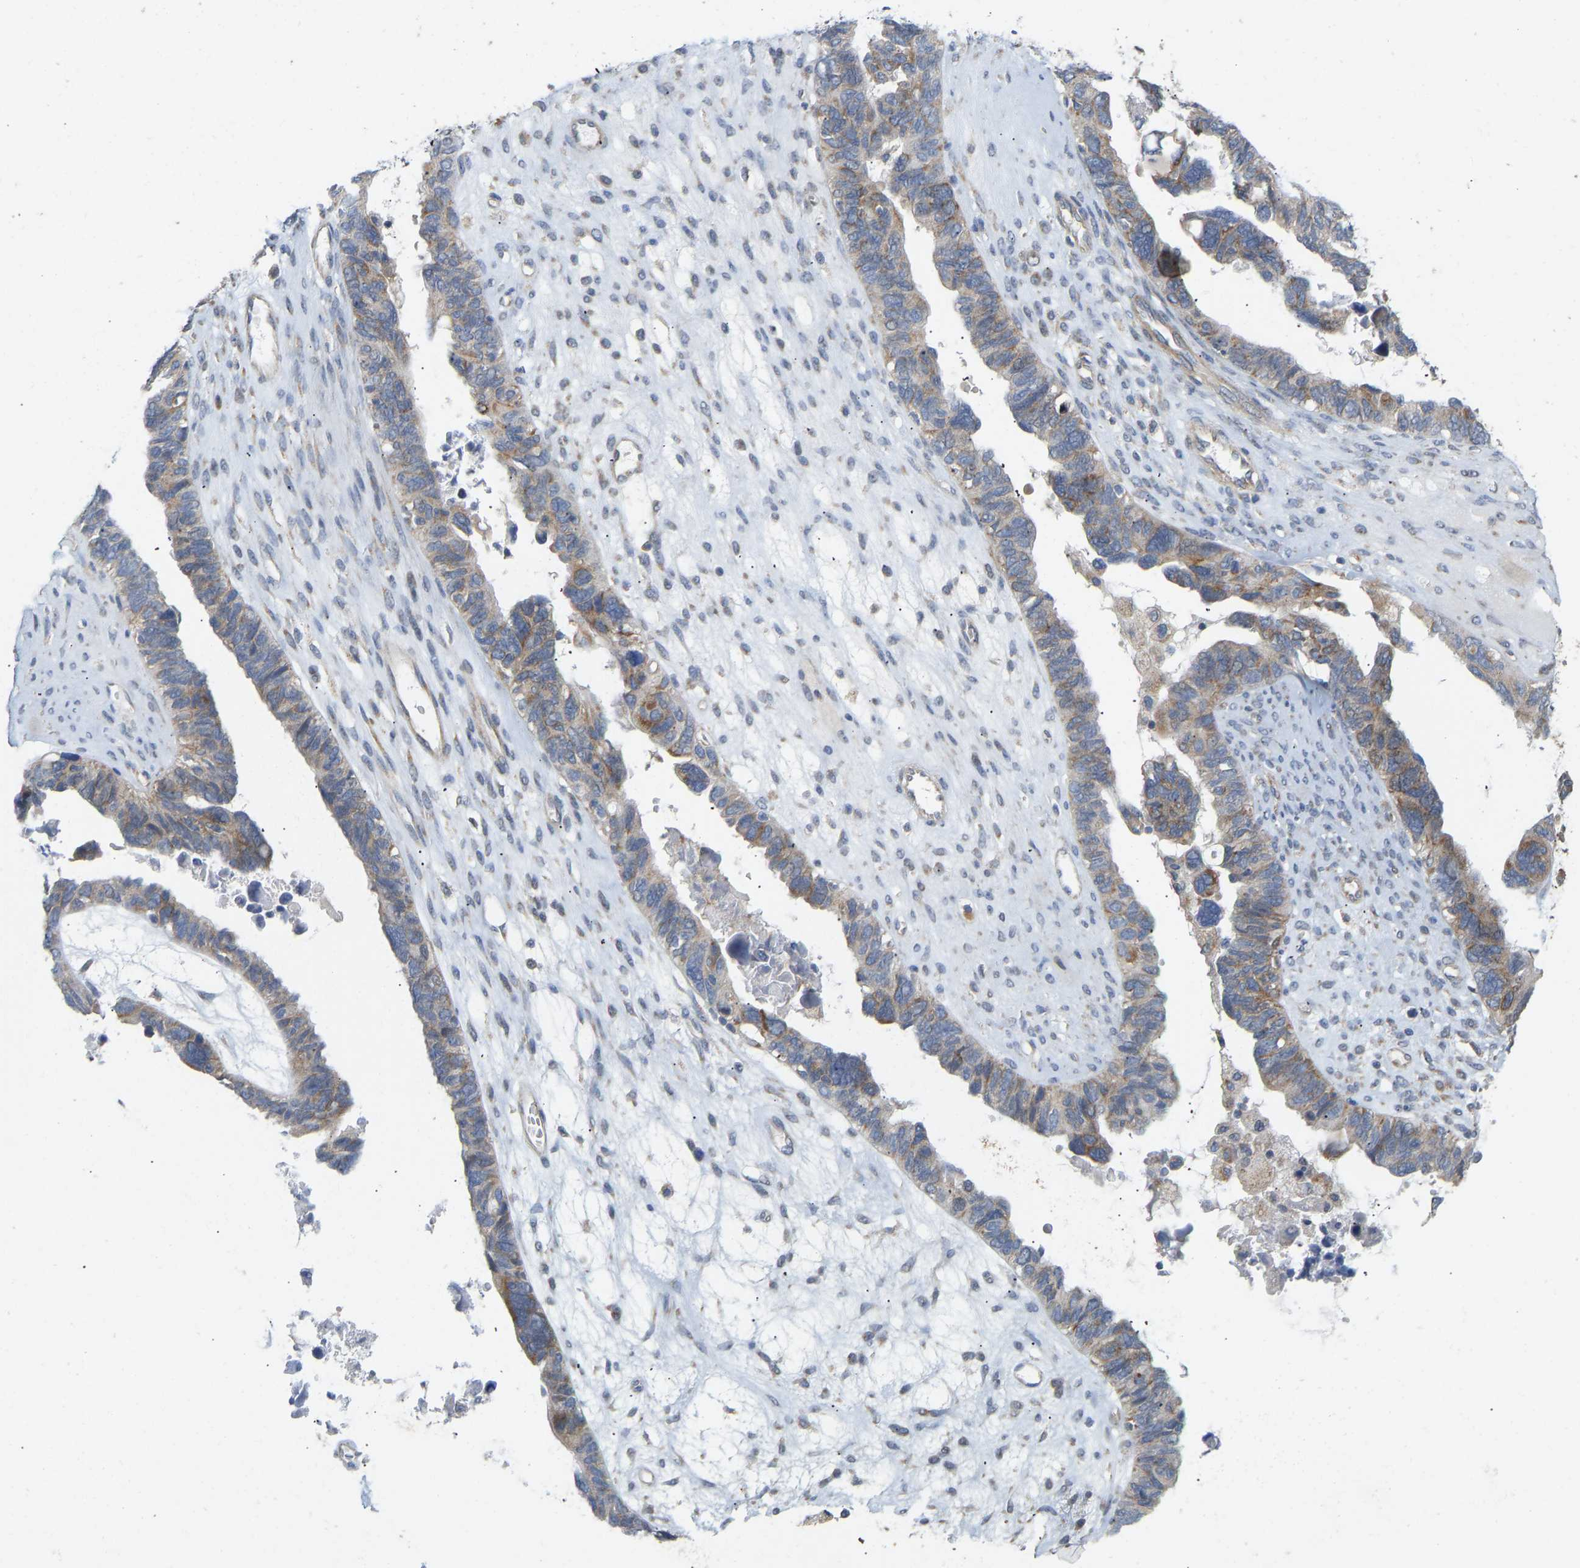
{"staining": {"intensity": "weak", "quantity": "25%-75%", "location": "cytoplasmic/membranous"}, "tissue": "ovarian cancer", "cell_type": "Tumor cells", "image_type": "cancer", "snomed": [{"axis": "morphology", "description": "Cystadenocarcinoma, serous, NOS"}, {"axis": "topography", "description": "Ovary"}], "caption": "Tumor cells reveal low levels of weak cytoplasmic/membranous positivity in about 25%-75% of cells in ovarian serous cystadenocarcinoma. Using DAB (brown) and hematoxylin (blue) stains, captured at high magnification using brightfield microscopy.", "gene": "HACD2", "patient": {"sex": "female", "age": 79}}